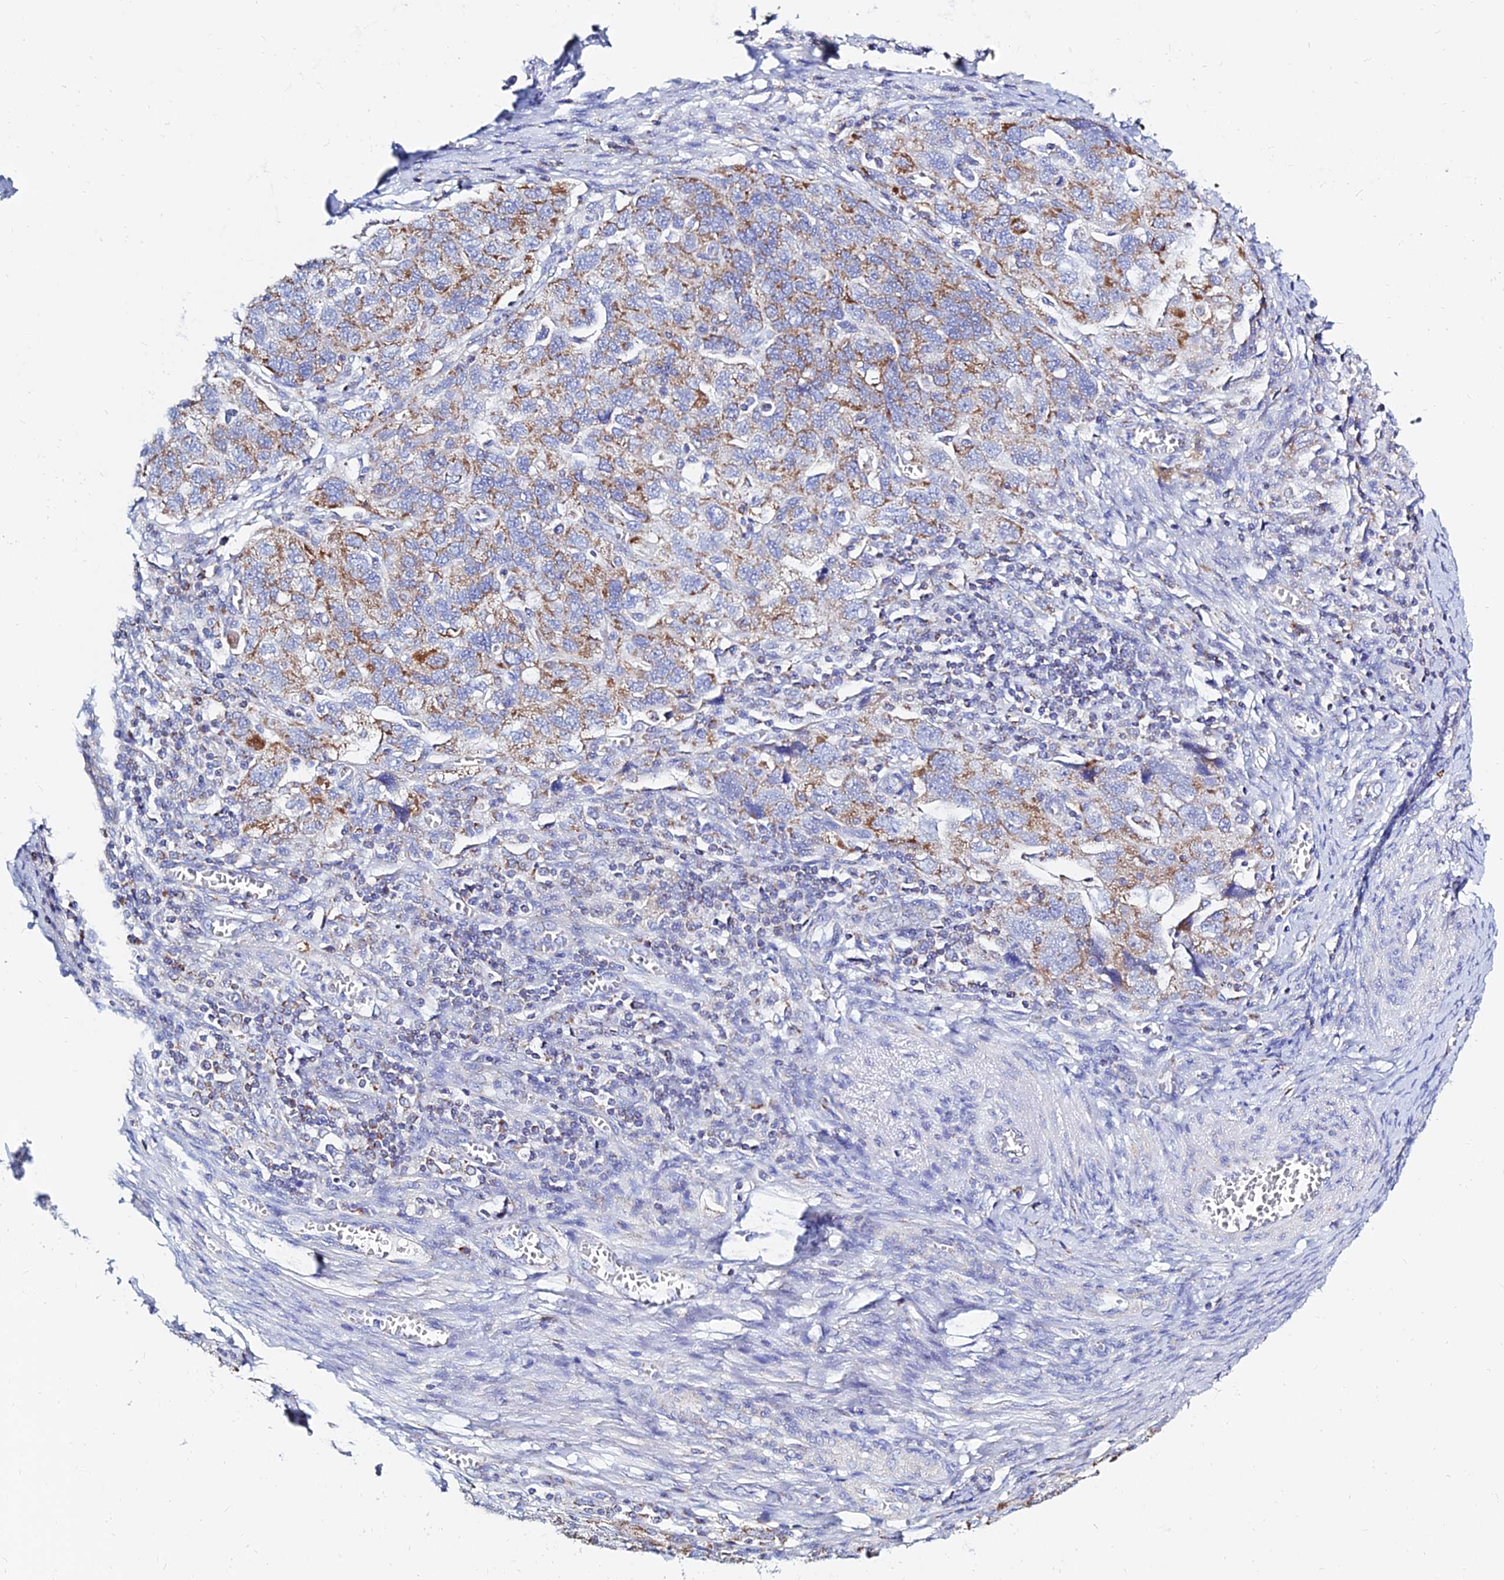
{"staining": {"intensity": "moderate", "quantity": "25%-75%", "location": "cytoplasmic/membranous"}, "tissue": "ovarian cancer", "cell_type": "Tumor cells", "image_type": "cancer", "snomed": [{"axis": "morphology", "description": "Carcinoma, NOS"}, {"axis": "morphology", "description": "Cystadenocarcinoma, serous, NOS"}, {"axis": "topography", "description": "Ovary"}], "caption": "Serous cystadenocarcinoma (ovarian) was stained to show a protein in brown. There is medium levels of moderate cytoplasmic/membranous positivity in approximately 25%-75% of tumor cells.", "gene": "MGST1", "patient": {"sex": "female", "age": 69}}